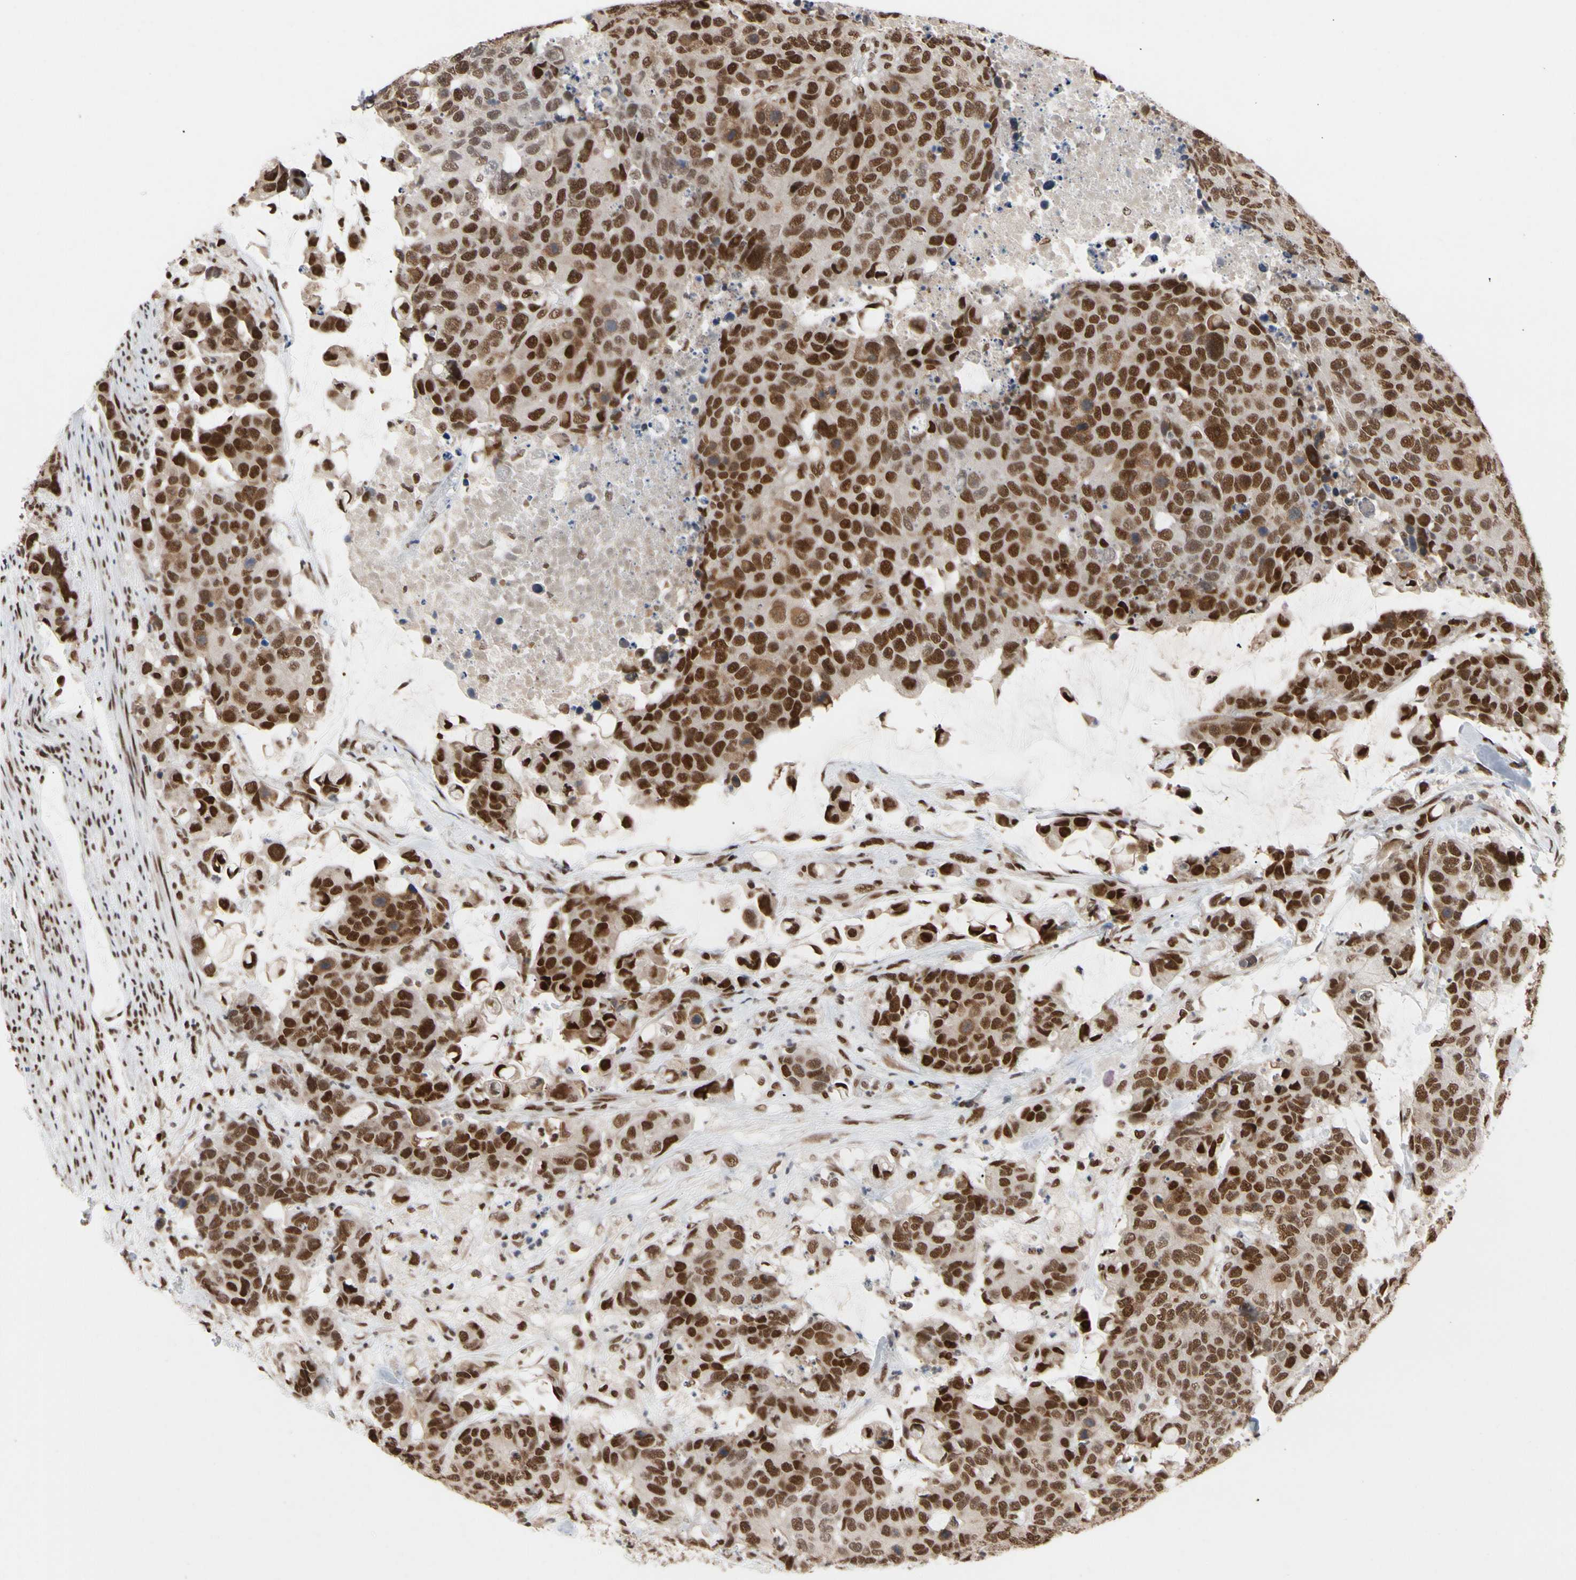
{"staining": {"intensity": "strong", "quantity": ">75%", "location": "nuclear"}, "tissue": "colorectal cancer", "cell_type": "Tumor cells", "image_type": "cancer", "snomed": [{"axis": "morphology", "description": "Adenocarcinoma, NOS"}, {"axis": "topography", "description": "Colon"}], "caption": "Protein staining reveals strong nuclear expression in approximately >75% of tumor cells in colorectal cancer.", "gene": "FAM98B", "patient": {"sex": "female", "age": 86}}